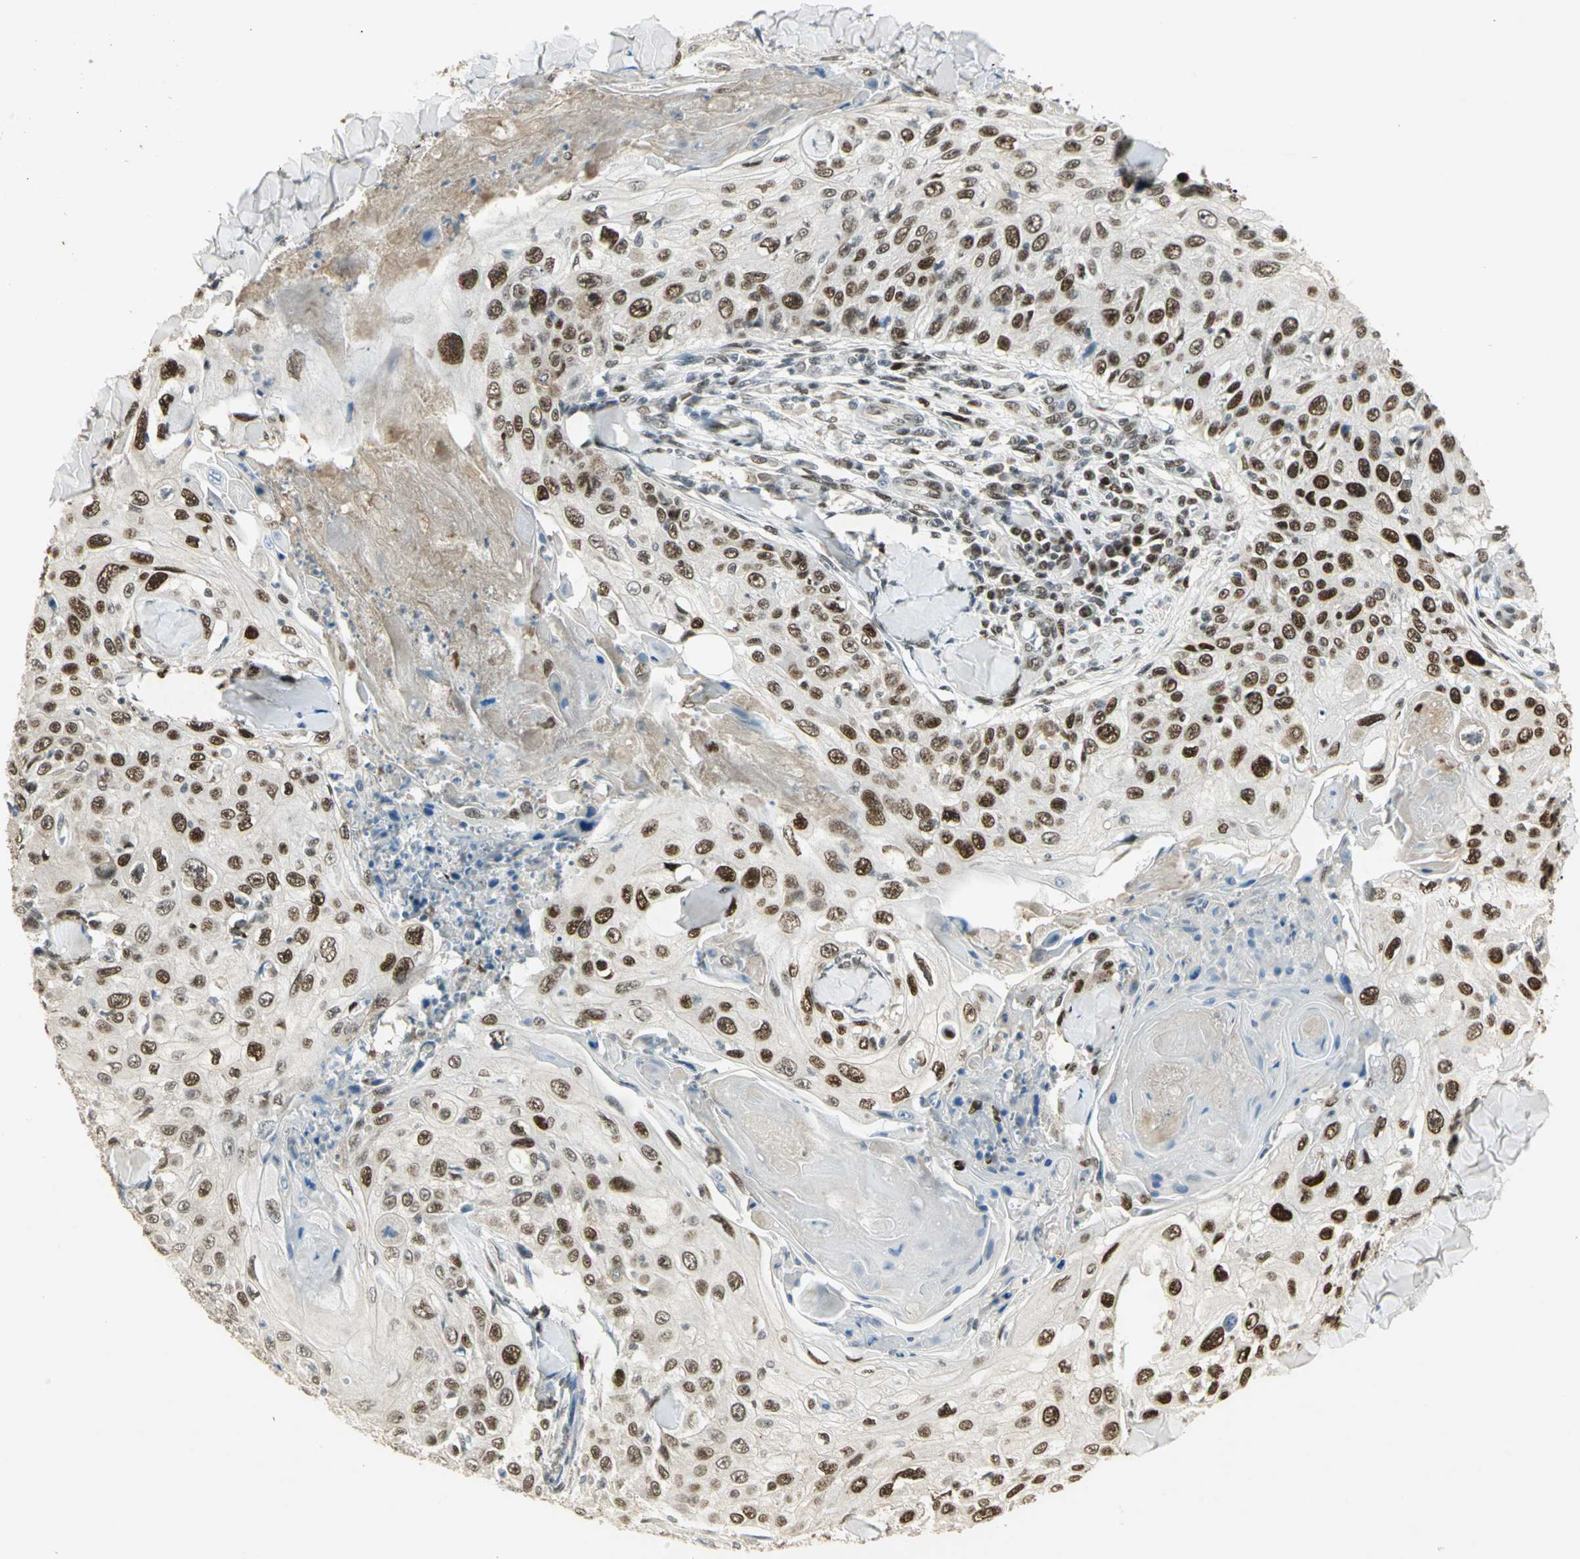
{"staining": {"intensity": "strong", "quantity": ">75%", "location": "nuclear"}, "tissue": "skin cancer", "cell_type": "Tumor cells", "image_type": "cancer", "snomed": [{"axis": "morphology", "description": "Squamous cell carcinoma, NOS"}, {"axis": "topography", "description": "Skin"}], "caption": "About >75% of tumor cells in squamous cell carcinoma (skin) display strong nuclear protein staining as visualized by brown immunohistochemical staining.", "gene": "AK6", "patient": {"sex": "male", "age": 86}}